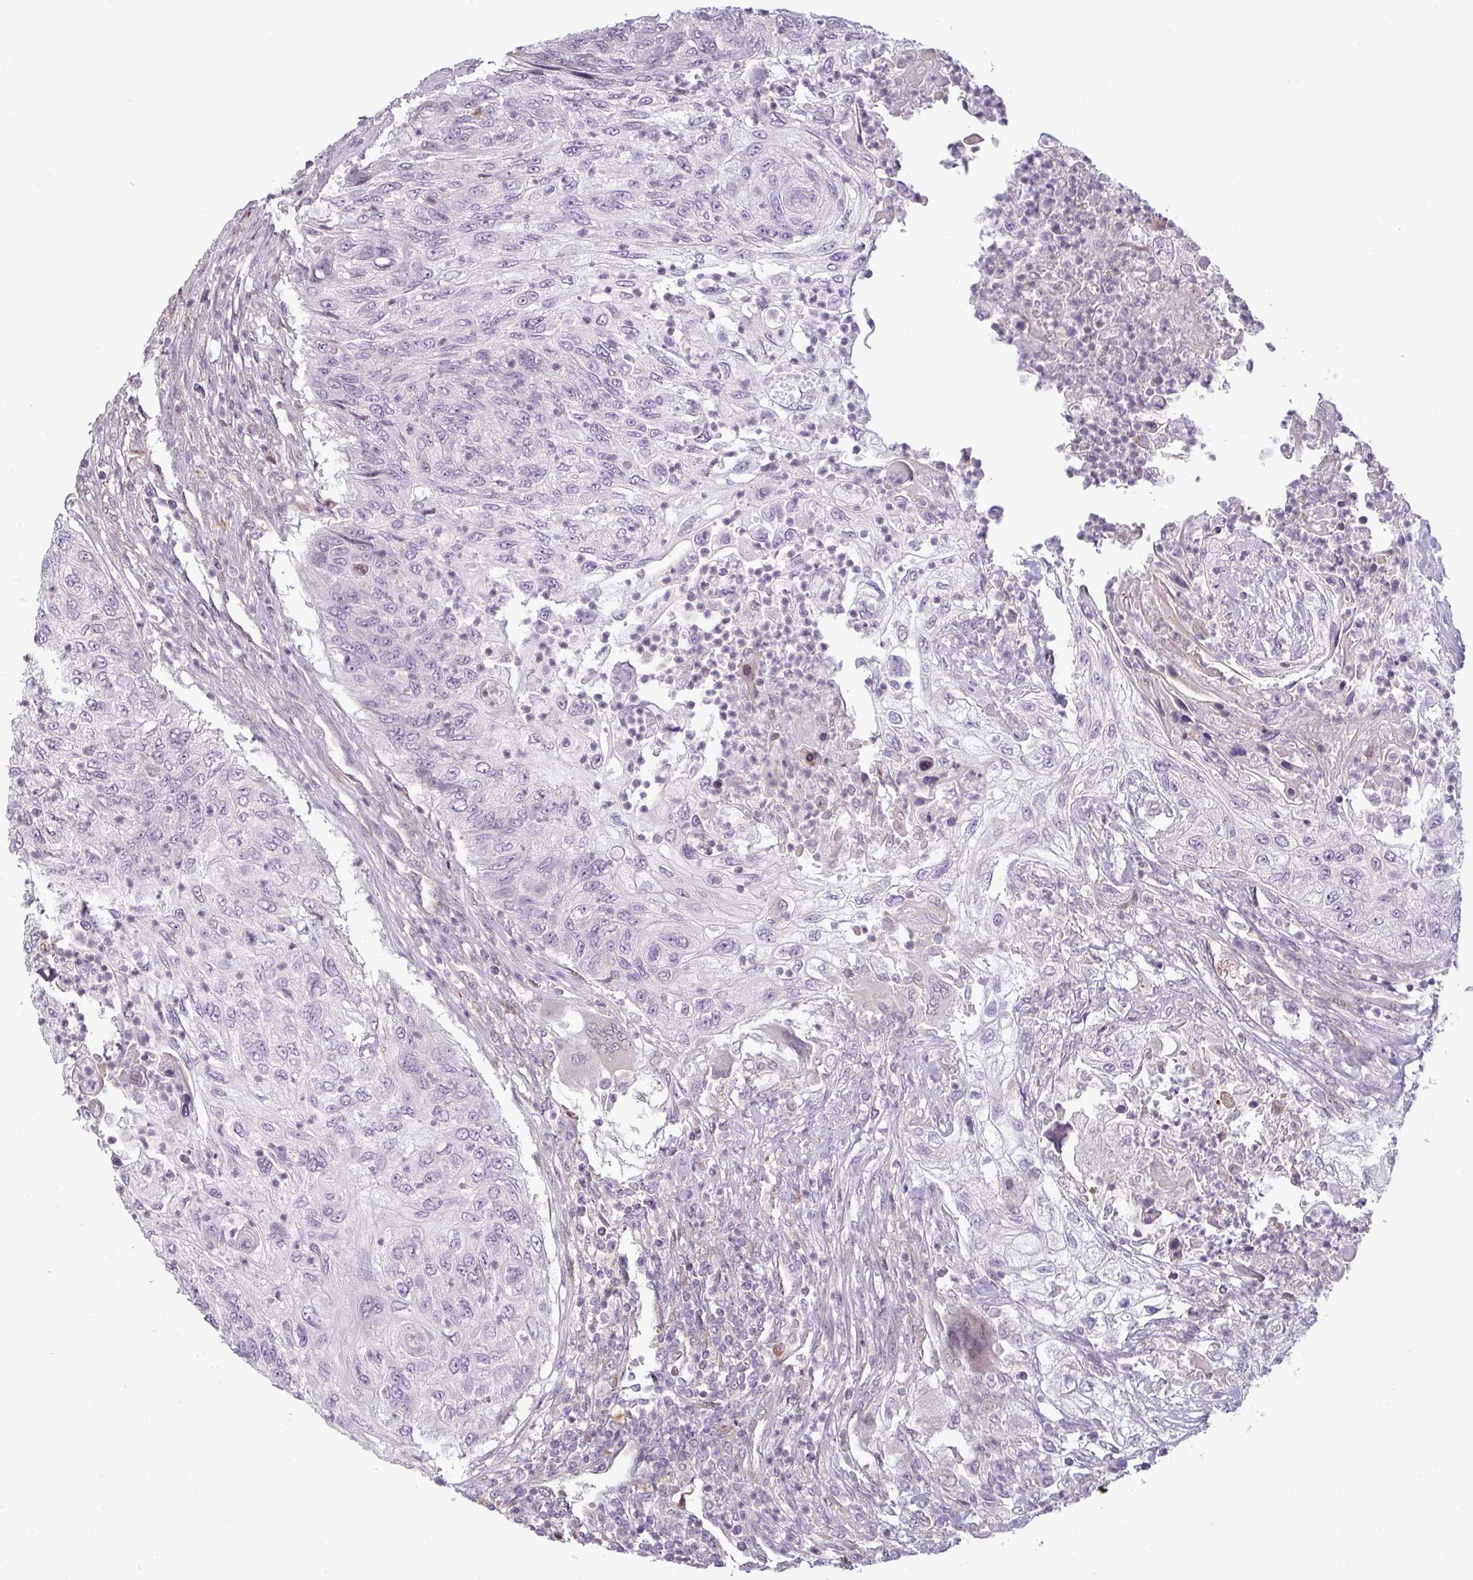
{"staining": {"intensity": "negative", "quantity": "none", "location": "none"}, "tissue": "urothelial cancer", "cell_type": "Tumor cells", "image_type": "cancer", "snomed": [{"axis": "morphology", "description": "Urothelial carcinoma, High grade"}, {"axis": "topography", "description": "Urinary bladder"}], "caption": "An immunohistochemistry photomicrograph of high-grade urothelial carcinoma is shown. There is no staining in tumor cells of high-grade urothelial carcinoma. (Stains: DAB IHC with hematoxylin counter stain, Microscopy: brightfield microscopy at high magnification).", "gene": "CCDC144A", "patient": {"sex": "female", "age": 60}}